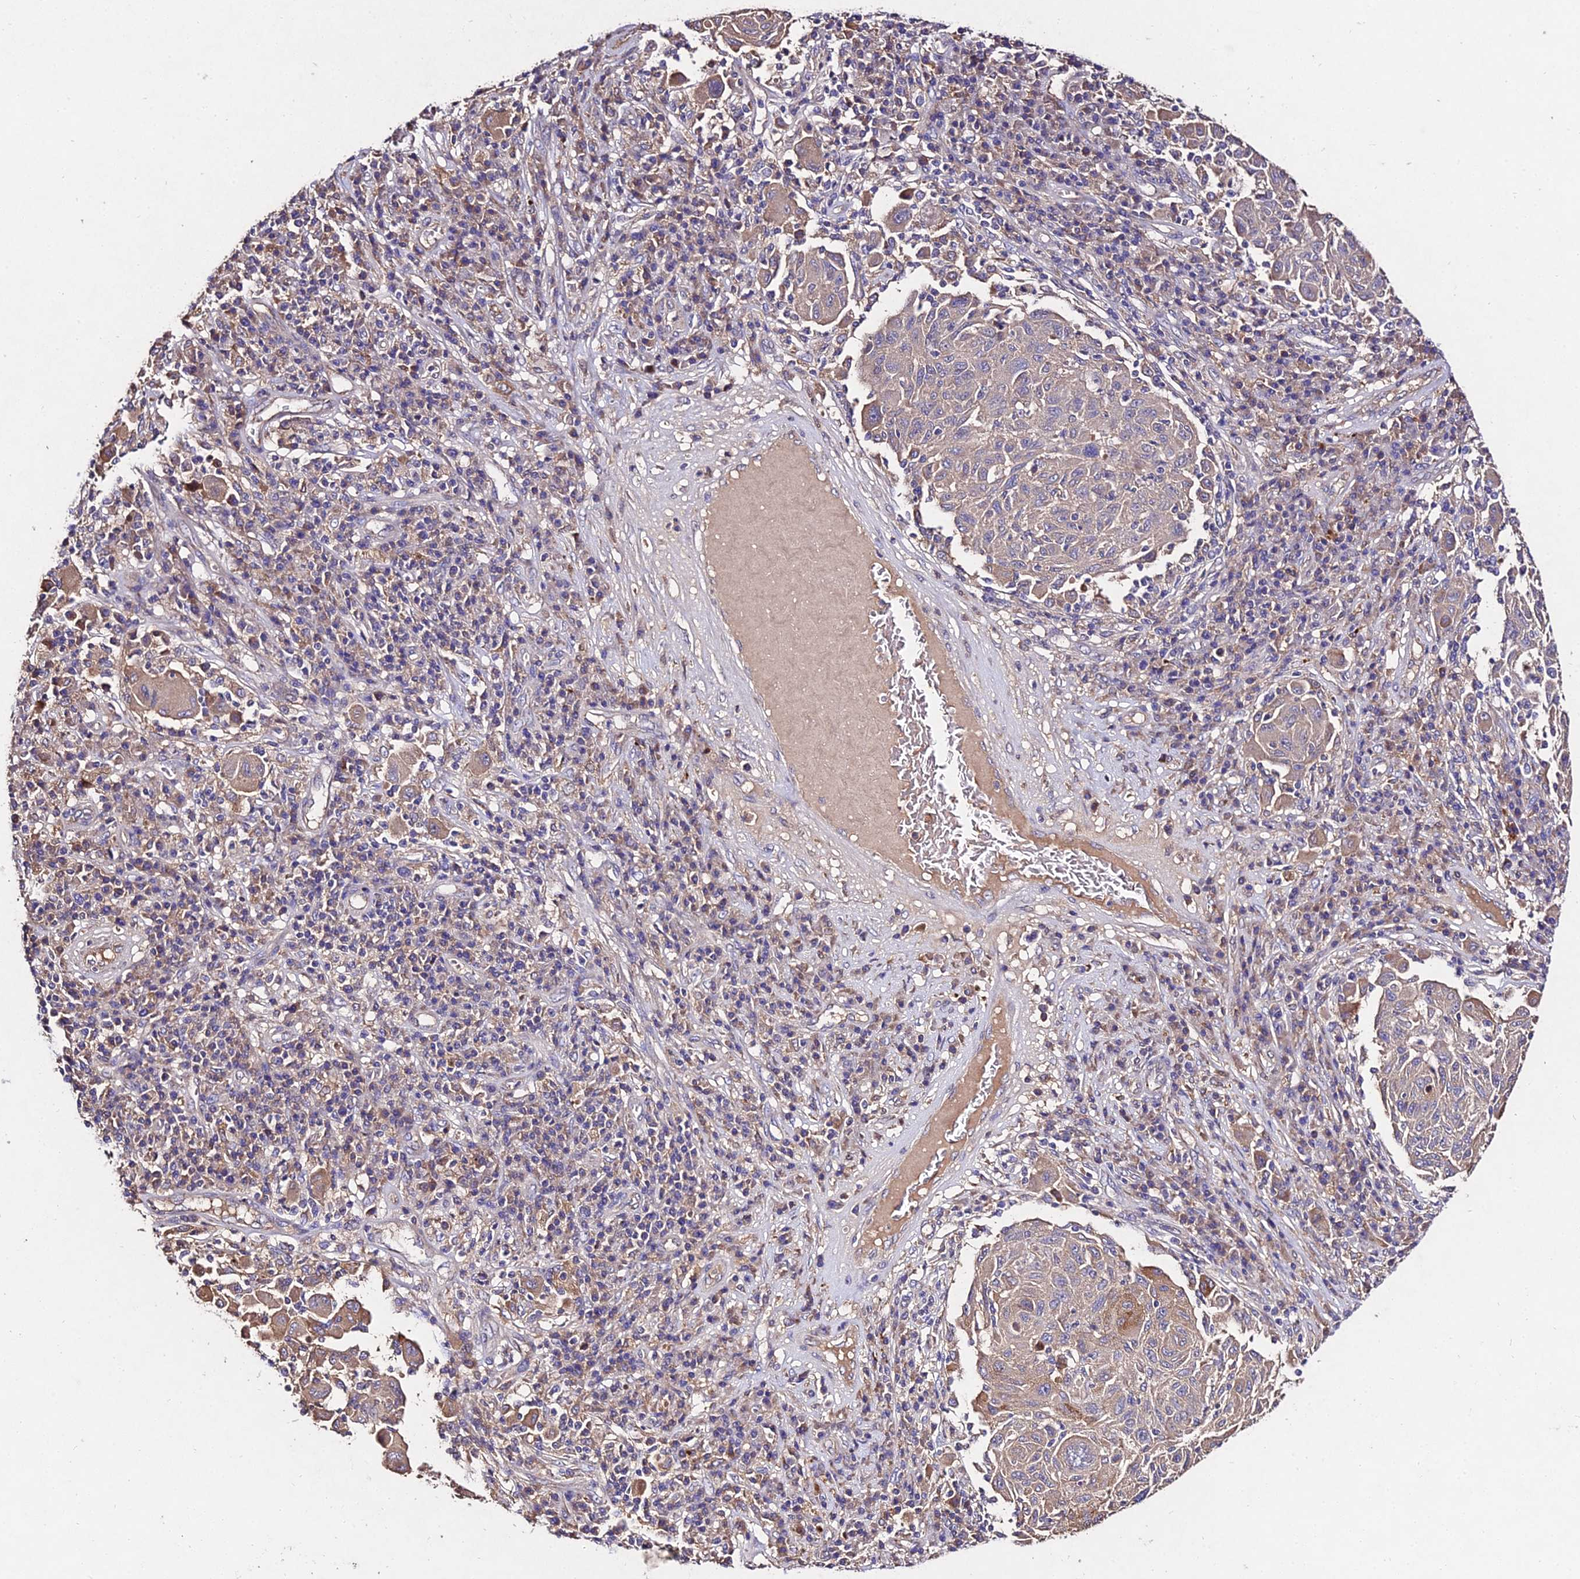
{"staining": {"intensity": "weak", "quantity": "25%-75%", "location": "cytoplasmic/membranous"}, "tissue": "melanoma", "cell_type": "Tumor cells", "image_type": "cancer", "snomed": [{"axis": "morphology", "description": "Malignant melanoma, NOS"}, {"axis": "topography", "description": "Skin"}], "caption": "Human malignant melanoma stained with a protein marker shows weak staining in tumor cells.", "gene": "AP3M2", "patient": {"sex": "male", "age": 53}}